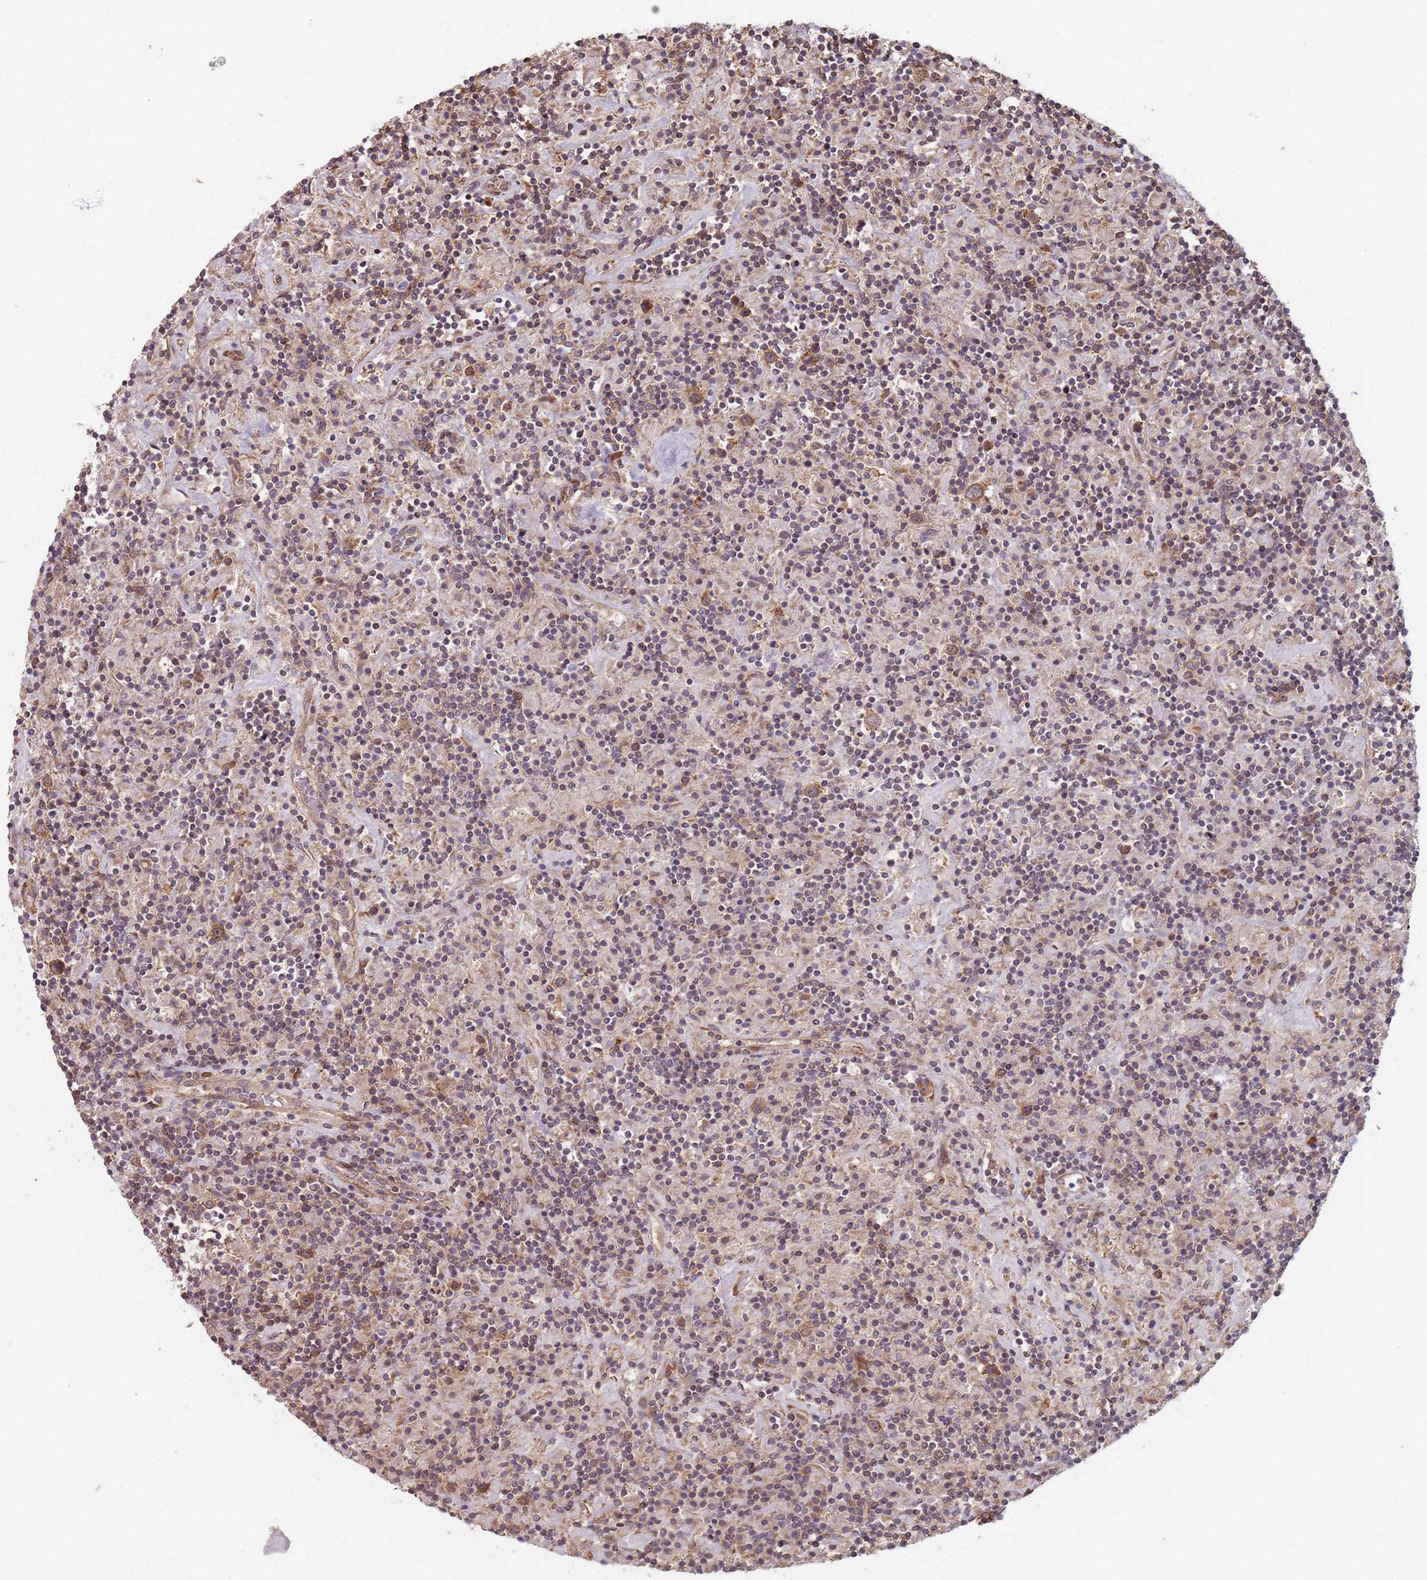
{"staining": {"intensity": "moderate", "quantity": ">75%", "location": "cytoplasmic/membranous"}, "tissue": "lymphoma", "cell_type": "Tumor cells", "image_type": "cancer", "snomed": [{"axis": "morphology", "description": "Hodgkin's disease, NOS"}, {"axis": "topography", "description": "Lymph node"}], "caption": "Immunohistochemistry (IHC) micrograph of neoplastic tissue: human Hodgkin's disease stained using IHC exhibits medium levels of moderate protein expression localized specifically in the cytoplasmic/membranous of tumor cells, appearing as a cytoplasmic/membranous brown color.", "gene": "NOTCH3", "patient": {"sex": "male", "age": 70}}